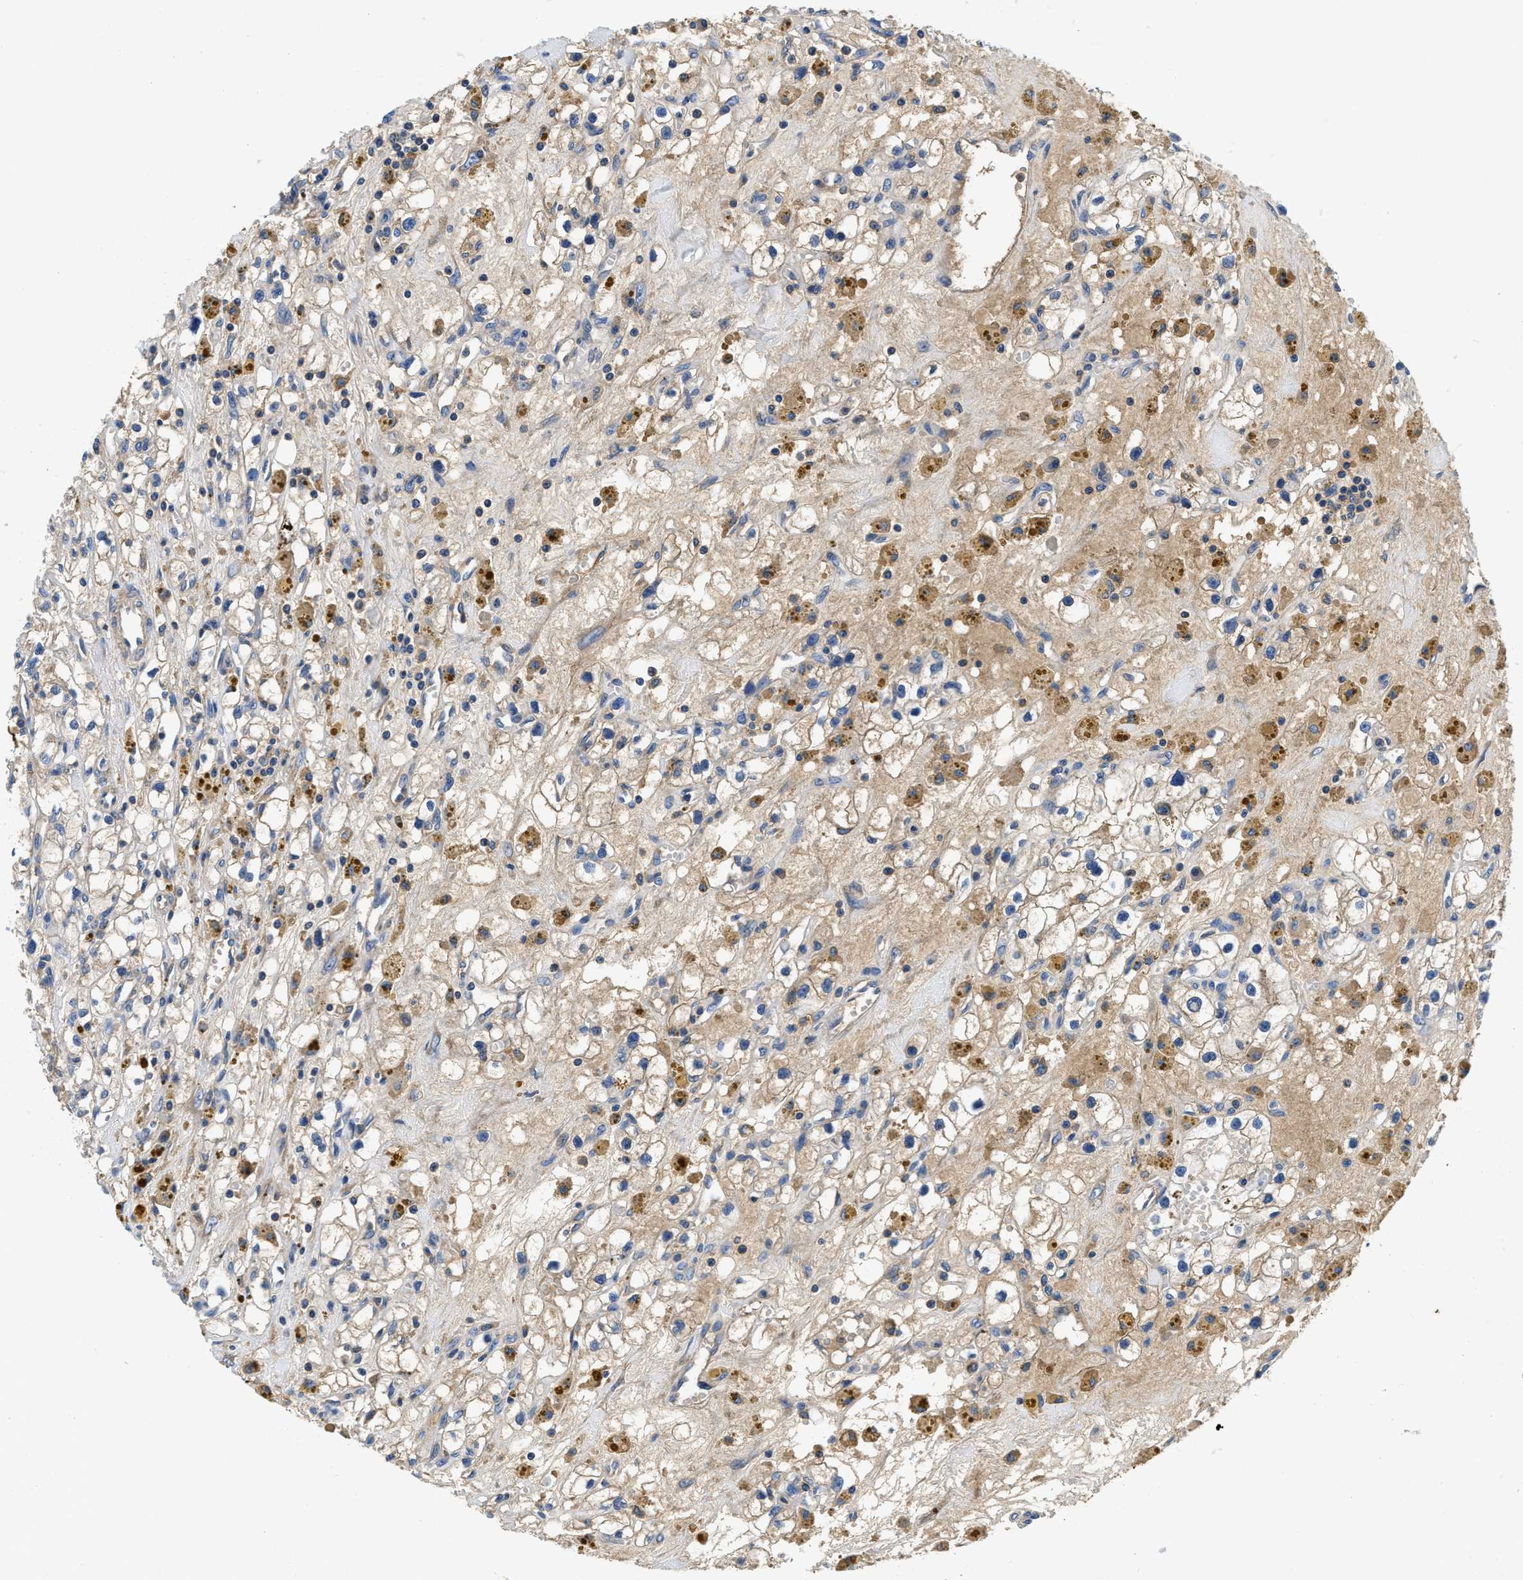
{"staining": {"intensity": "weak", "quantity": "<25%", "location": "cytoplasmic/membranous"}, "tissue": "renal cancer", "cell_type": "Tumor cells", "image_type": "cancer", "snomed": [{"axis": "morphology", "description": "Adenocarcinoma, NOS"}, {"axis": "topography", "description": "Kidney"}], "caption": "Renal cancer (adenocarcinoma) stained for a protein using immunohistochemistry (IHC) exhibits no positivity tumor cells.", "gene": "STAT2", "patient": {"sex": "male", "age": 56}}